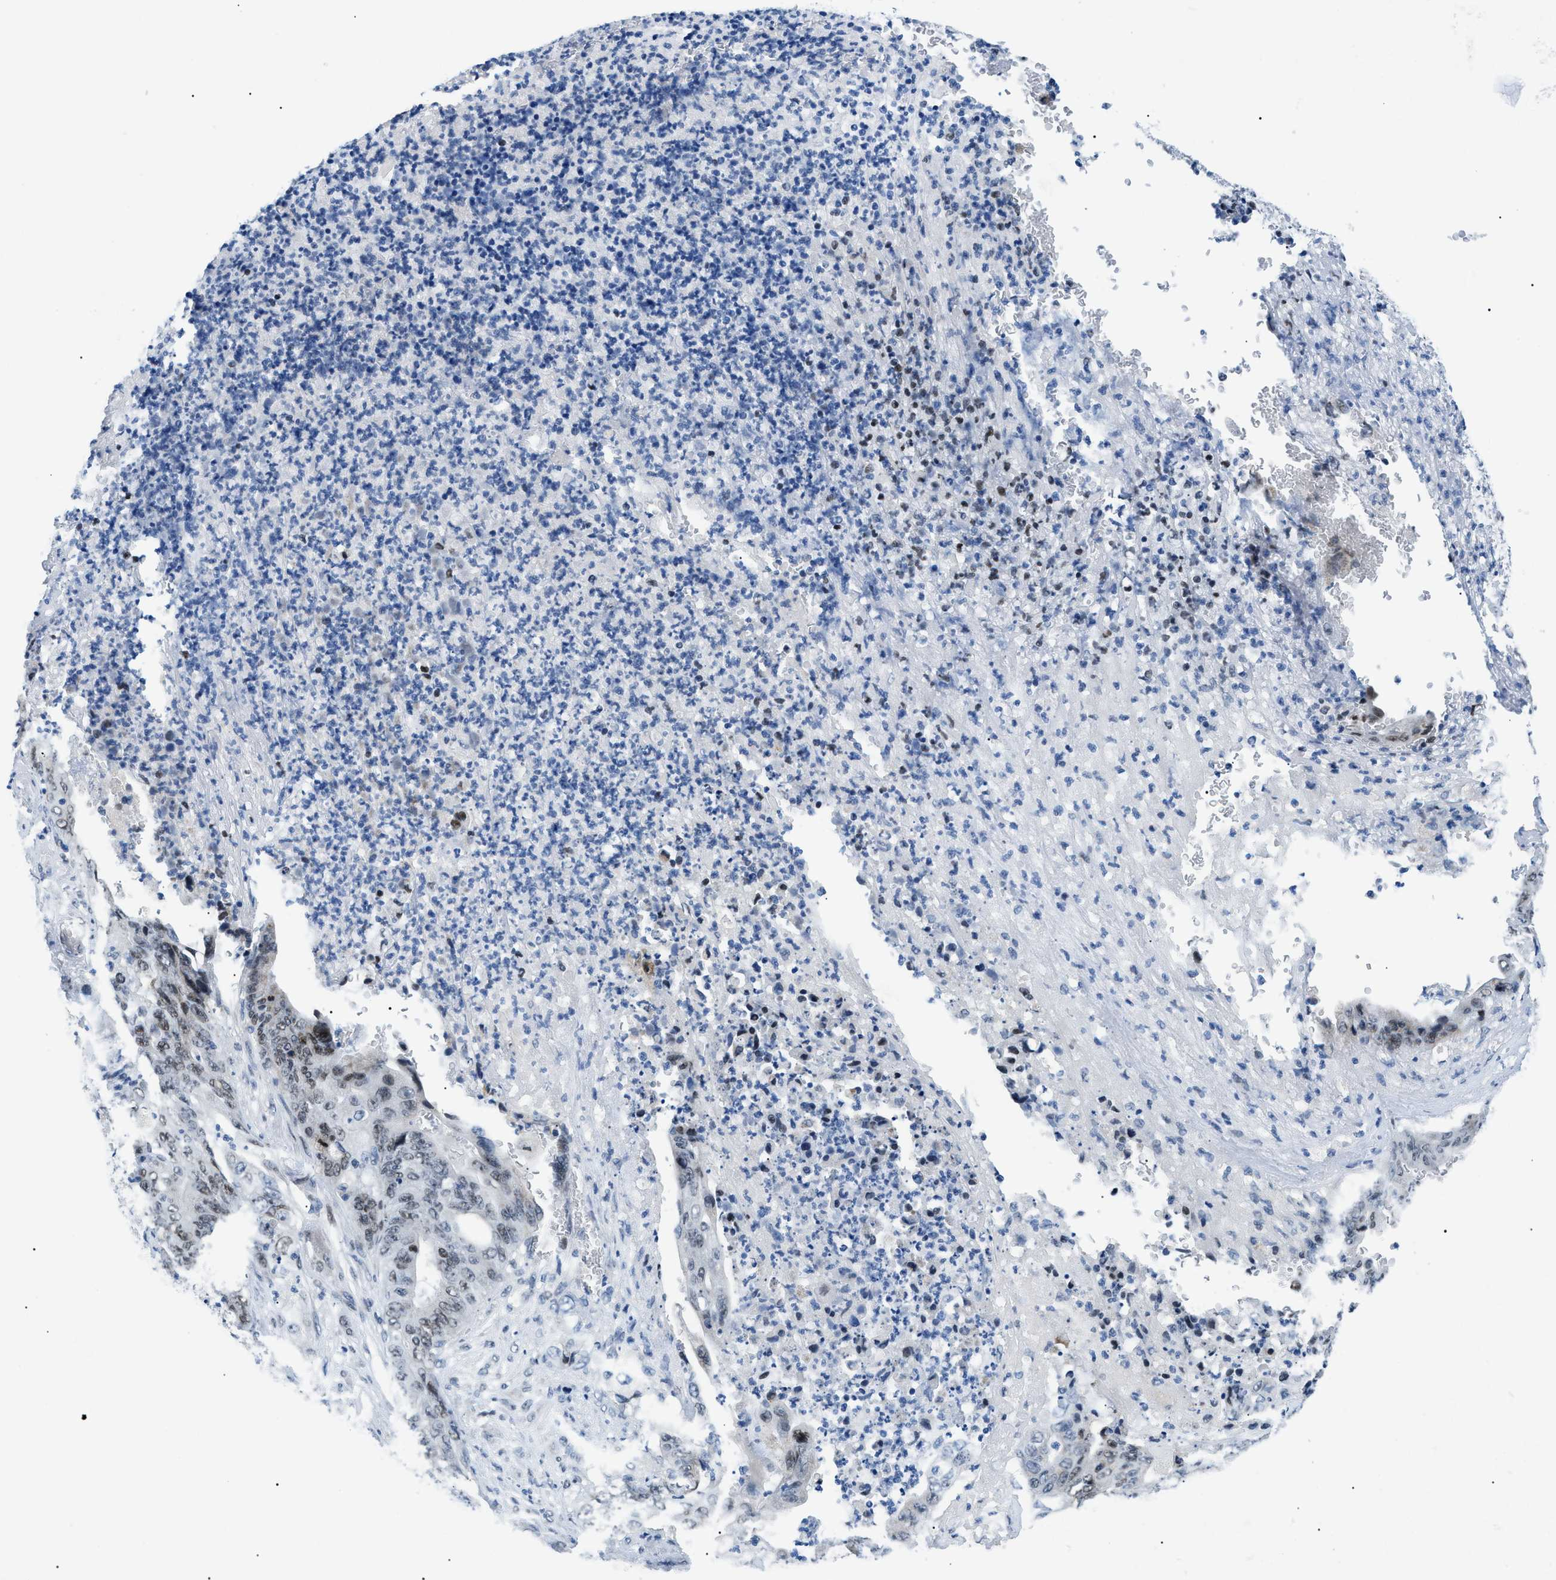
{"staining": {"intensity": "weak", "quantity": ">75%", "location": "nuclear"}, "tissue": "stomach cancer", "cell_type": "Tumor cells", "image_type": "cancer", "snomed": [{"axis": "morphology", "description": "Adenocarcinoma, NOS"}, {"axis": "topography", "description": "Stomach"}], "caption": "The immunohistochemical stain labels weak nuclear expression in tumor cells of stomach adenocarcinoma tissue. Immunohistochemistry stains the protein of interest in brown and the nuclei are stained blue.", "gene": "SMARCC1", "patient": {"sex": "female", "age": 73}}